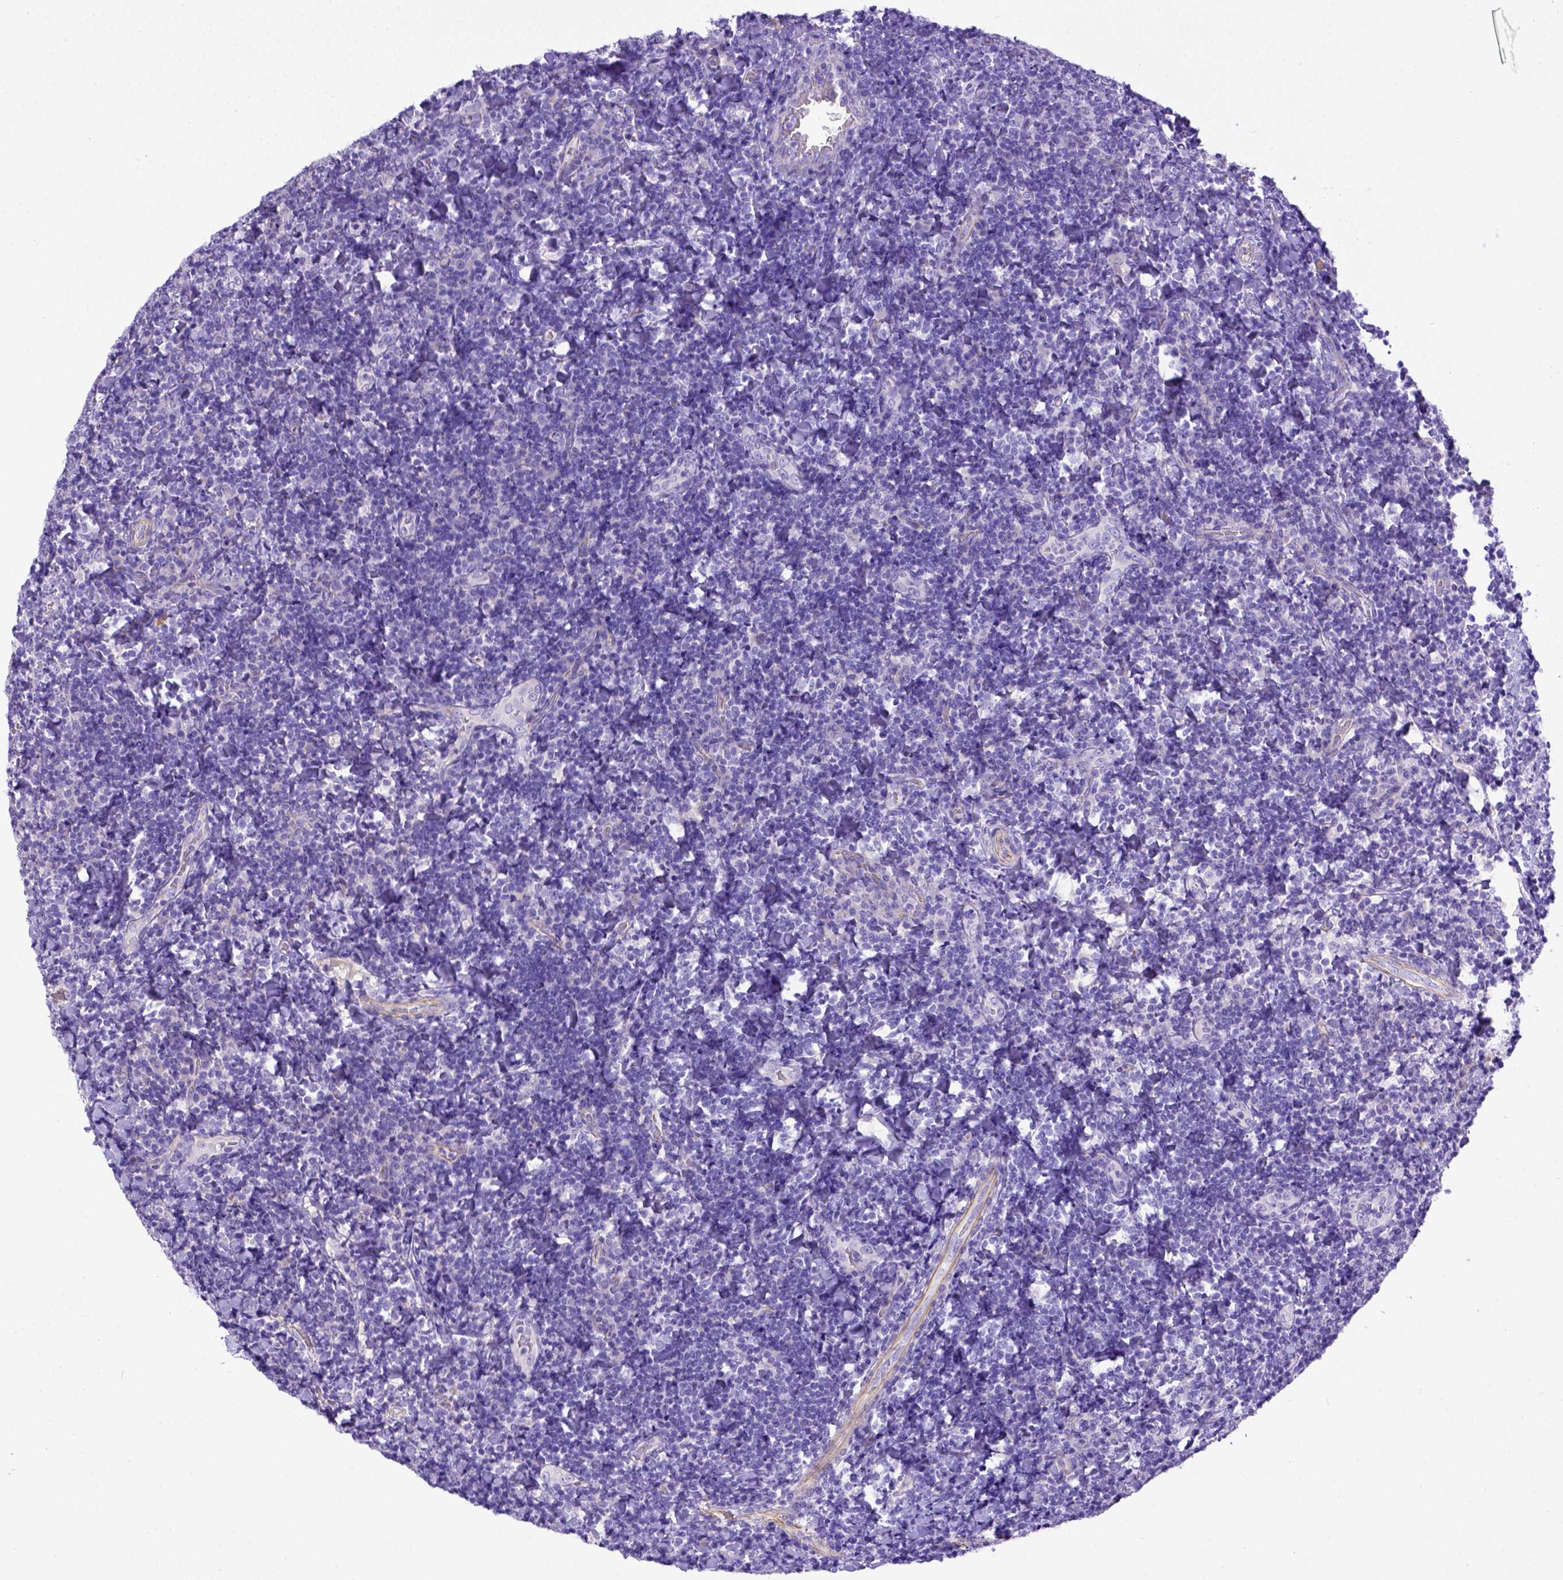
{"staining": {"intensity": "negative", "quantity": "none", "location": "none"}, "tissue": "tonsil", "cell_type": "Germinal center cells", "image_type": "normal", "snomed": [{"axis": "morphology", "description": "Normal tissue, NOS"}, {"axis": "topography", "description": "Tonsil"}], "caption": "A high-resolution image shows immunohistochemistry staining of normal tonsil, which demonstrates no significant positivity in germinal center cells. (Brightfield microscopy of DAB (3,3'-diaminobenzidine) IHC at high magnification).", "gene": "LRRC18", "patient": {"sex": "male", "age": 17}}